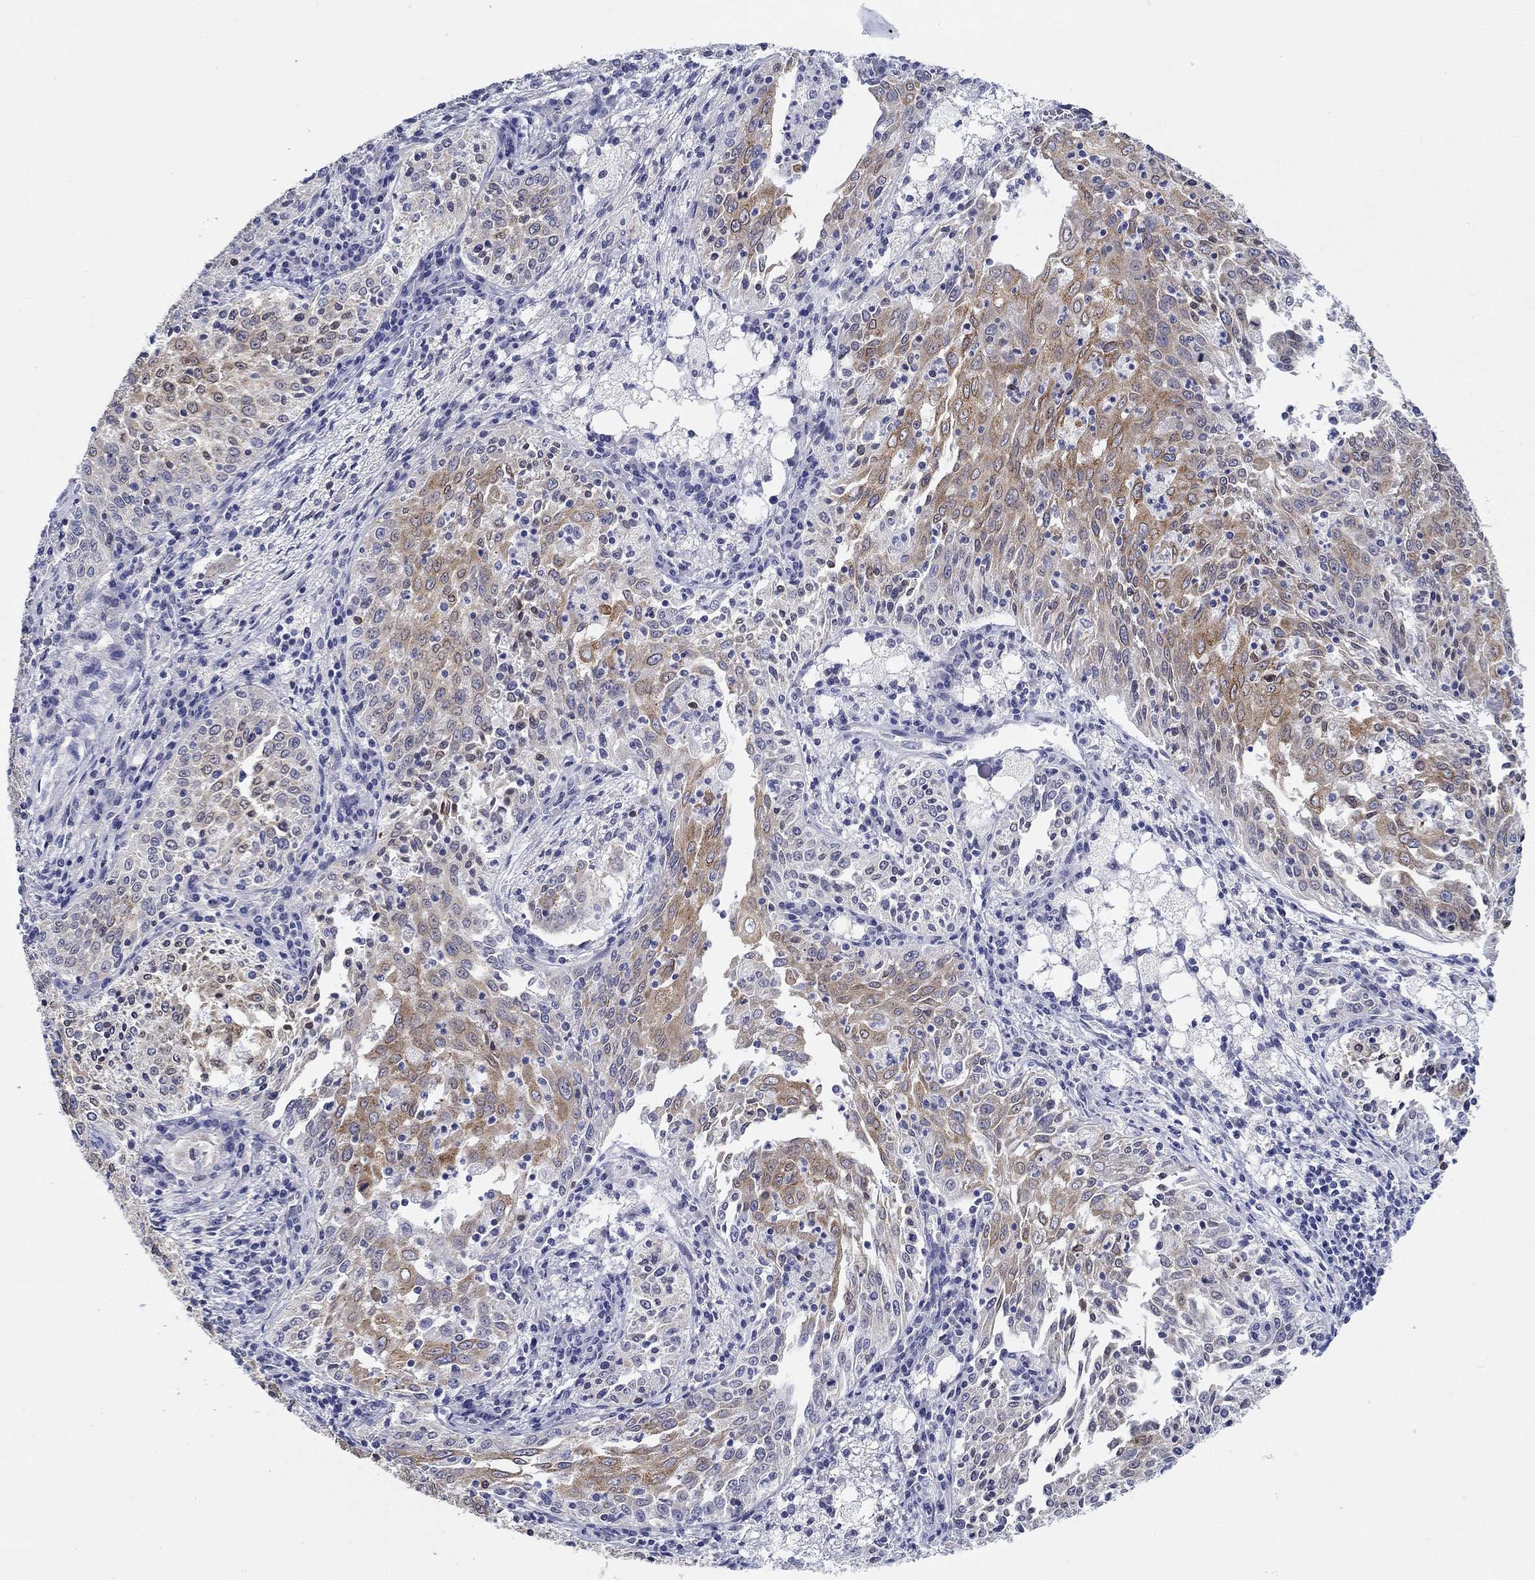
{"staining": {"intensity": "moderate", "quantity": "25%-75%", "location": "cytoplasmic/membranous"}, "tissue": "cervical cancer", "cell_type": "Tumor cells", "image_type": "cancer", "snomed": [{"axis": "morphology", "description": "Squamous cell carcinoma, NOS"}, {"axis": "topography", "description": "Cervix"}], "caption": "Squamous cell carcinoma (cervical) tissue exhibits moderate cytoplasmic/membranous expression in about 25%-75% of tumor cells, visualized by immunohistochemistry.", "gene": "ERMP1", "patient": {"sex": "female", "age": 41}}